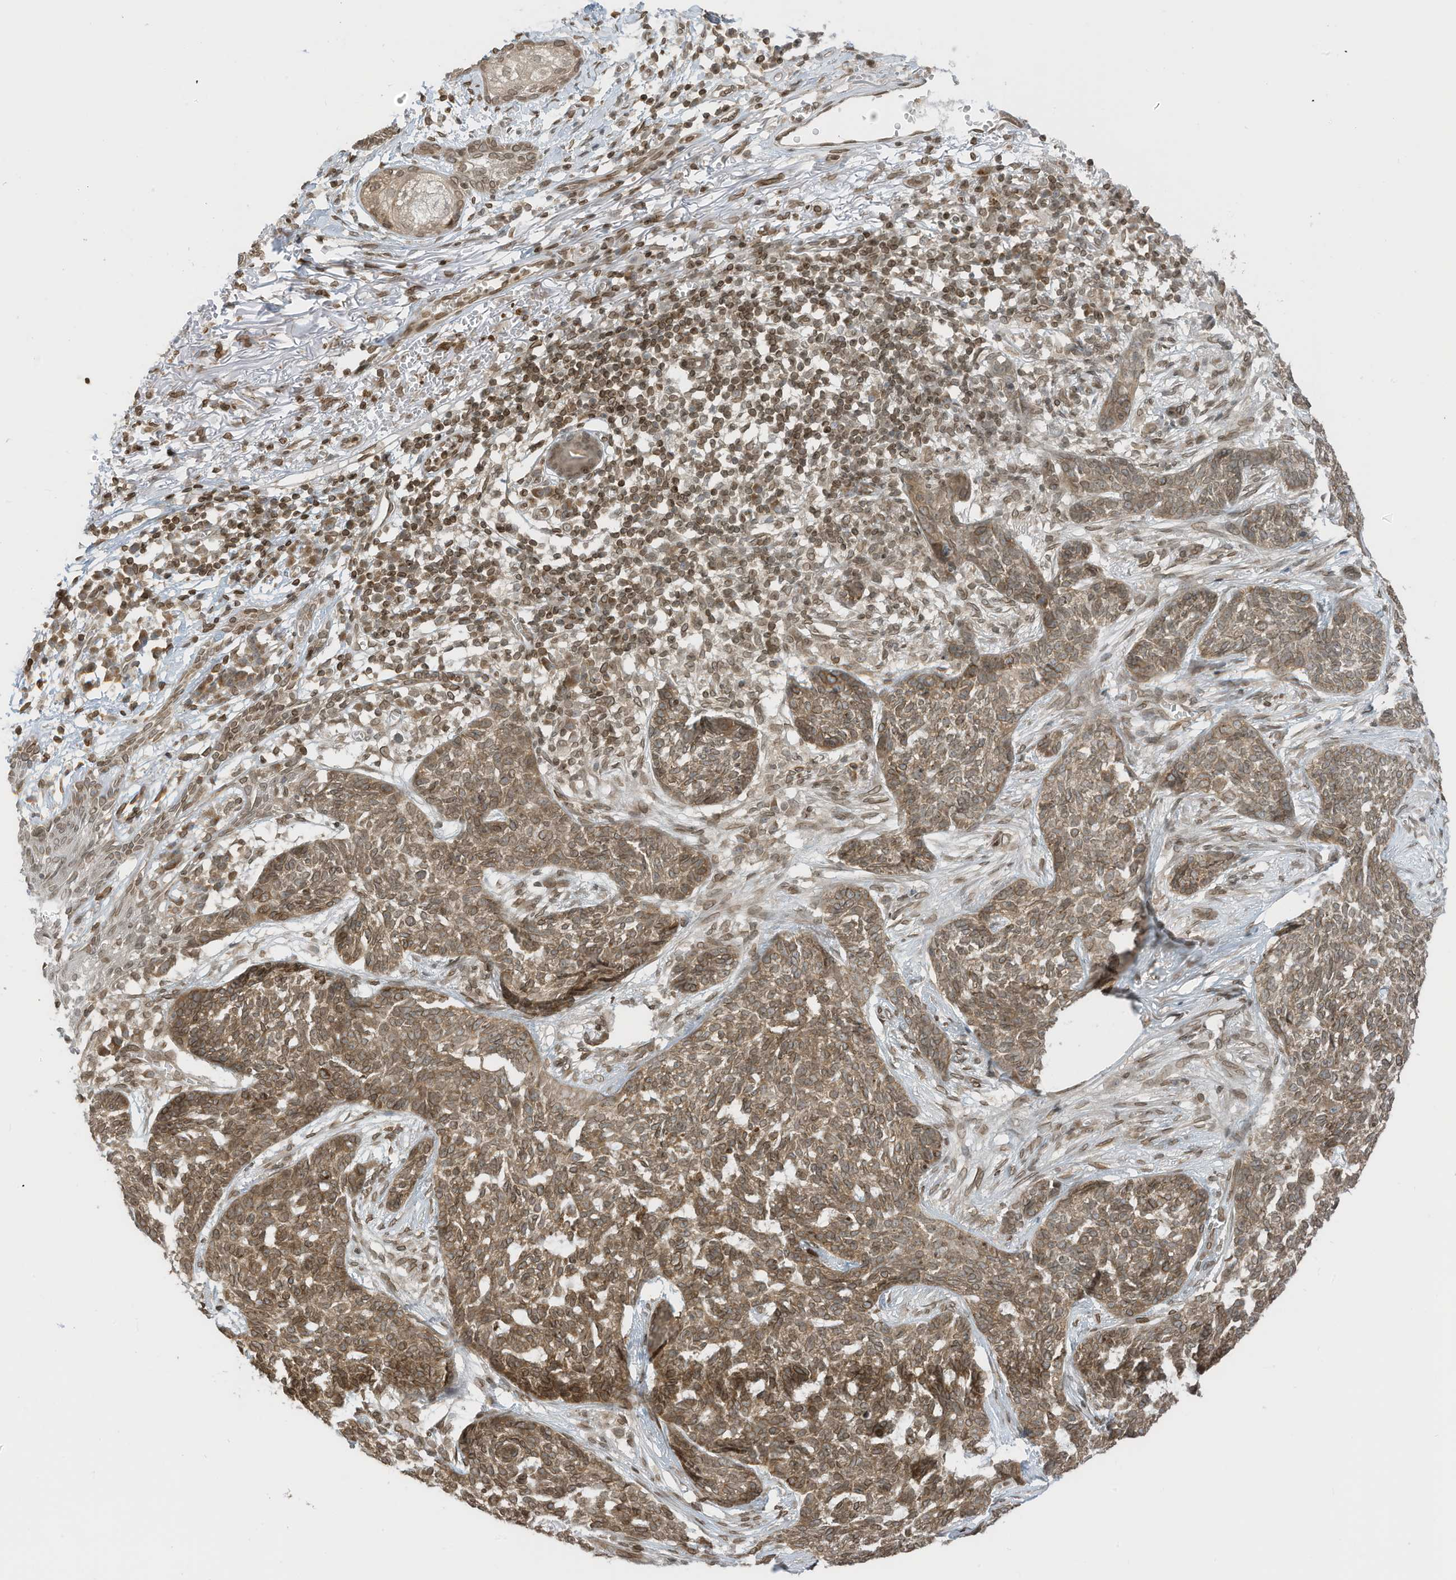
{"staining": {"intensity": "moderate", "quantity": ">75%", "location": "cytoplasmic/membranous,nuclear"}, "tissue": "skin cancer", "cell_type": "Tumor cells", "image_type": "cancer", "snomed": [{"axis": "morphology", "description": "Basal cell carcinoma"}, {"axis": "topography", "description": "Skin"}], "caption": "The histopathology image reveals staining of skin basal cell carcinoma, revealing moderate cytoplasmic/membranous and nuclear protein expression (brown color) within tumor cells.", "gene": "RABL3", "patient": {"sex": "male", "age": 85}}